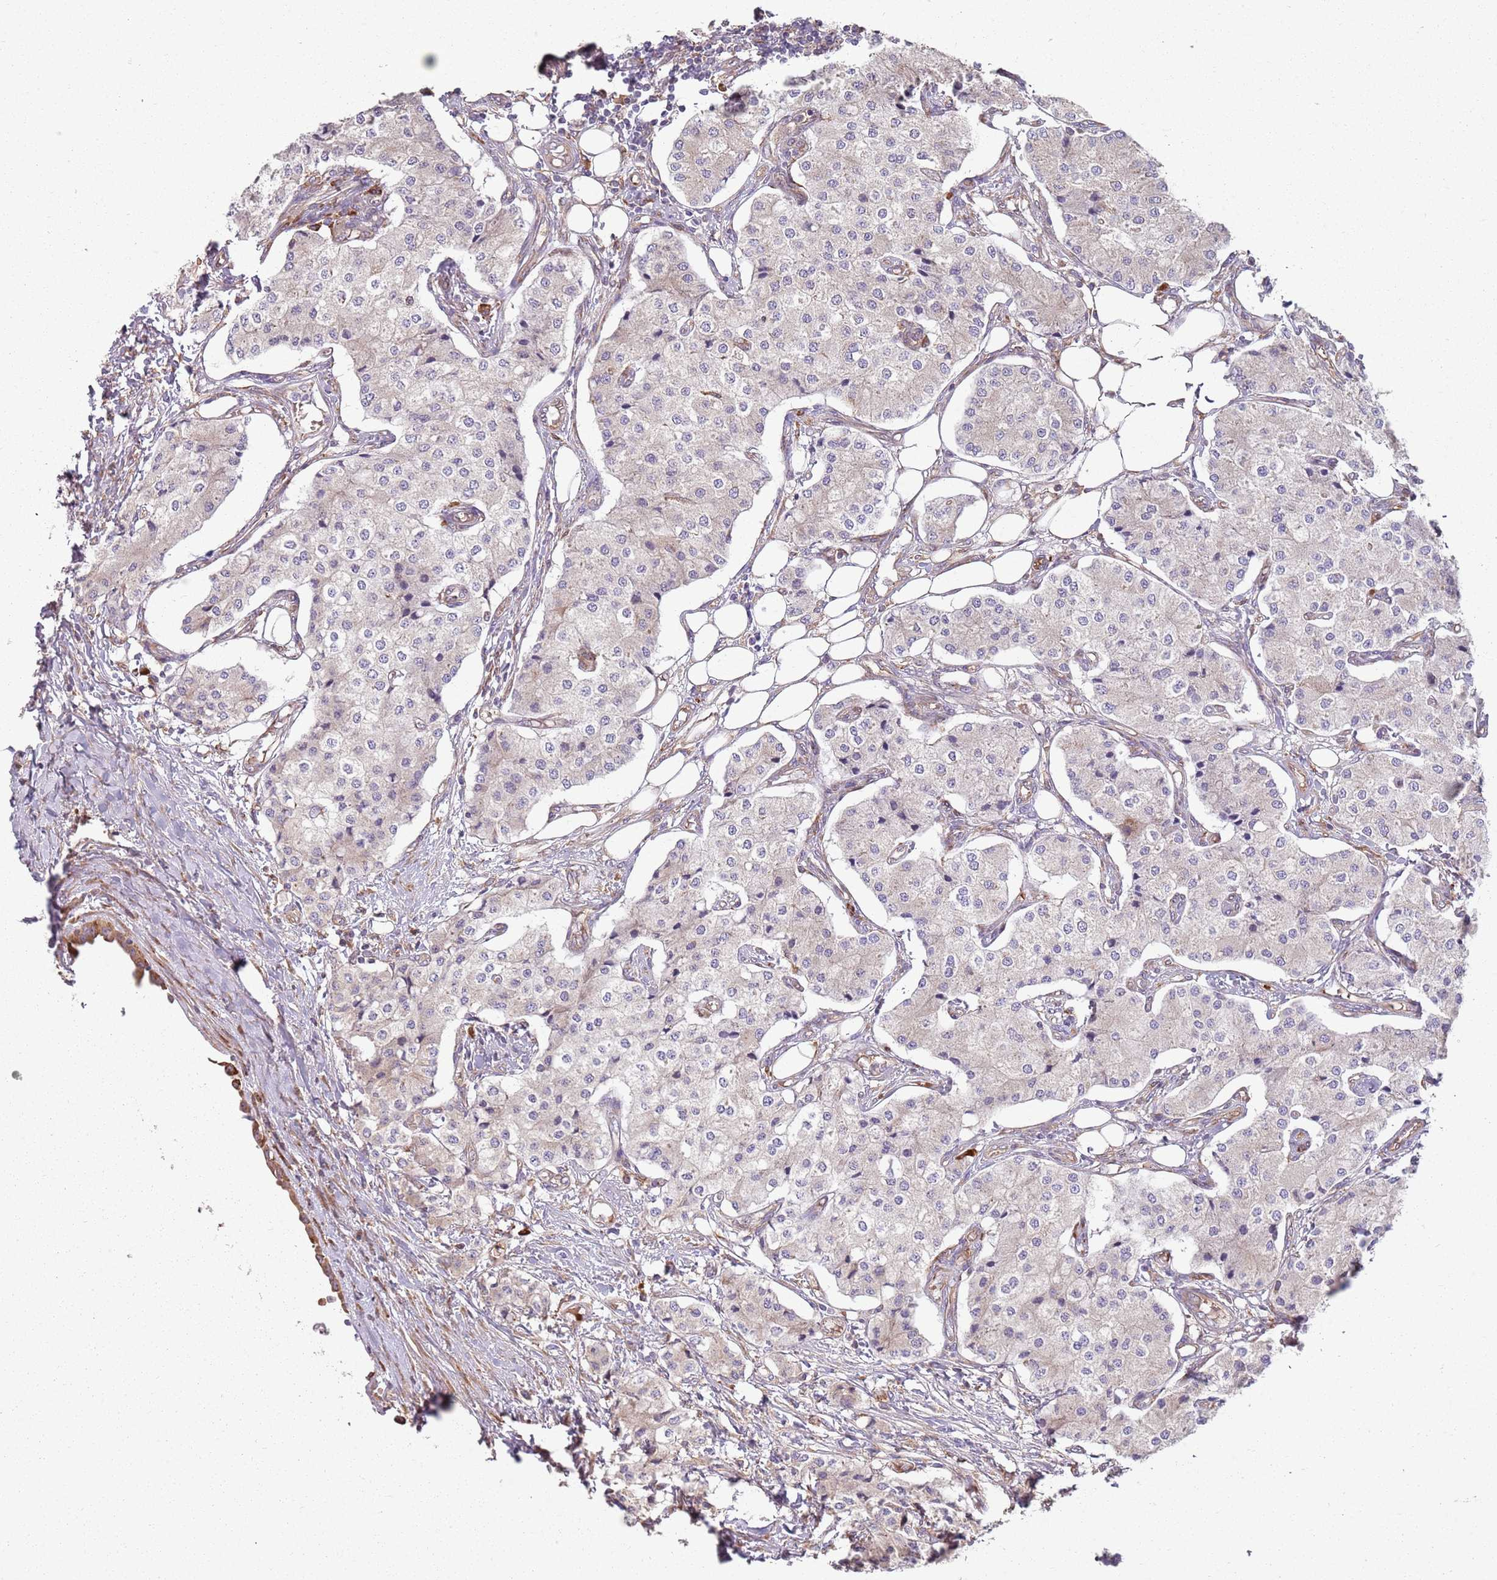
{"staining": {"intensity": "negative", "quantity": "none", "location": "none"}, "tissue": "carcinoid", "cell_type": "Tumor cells", "image_type": "cancer", "snomed": [{"axis": "morphology", "description": "Carcinoid, malignant, NOS"}, {"axis": "topography", "description": "Colon"}], "caption": "High magnification brightfield microscopy of carcinoid stained with DAB (brown) and counterstained with hematoxylin (blue): tumor cells show no significant staining.", "gene": "SPATA2", "patient": {"sex": "female", "age": 52}}